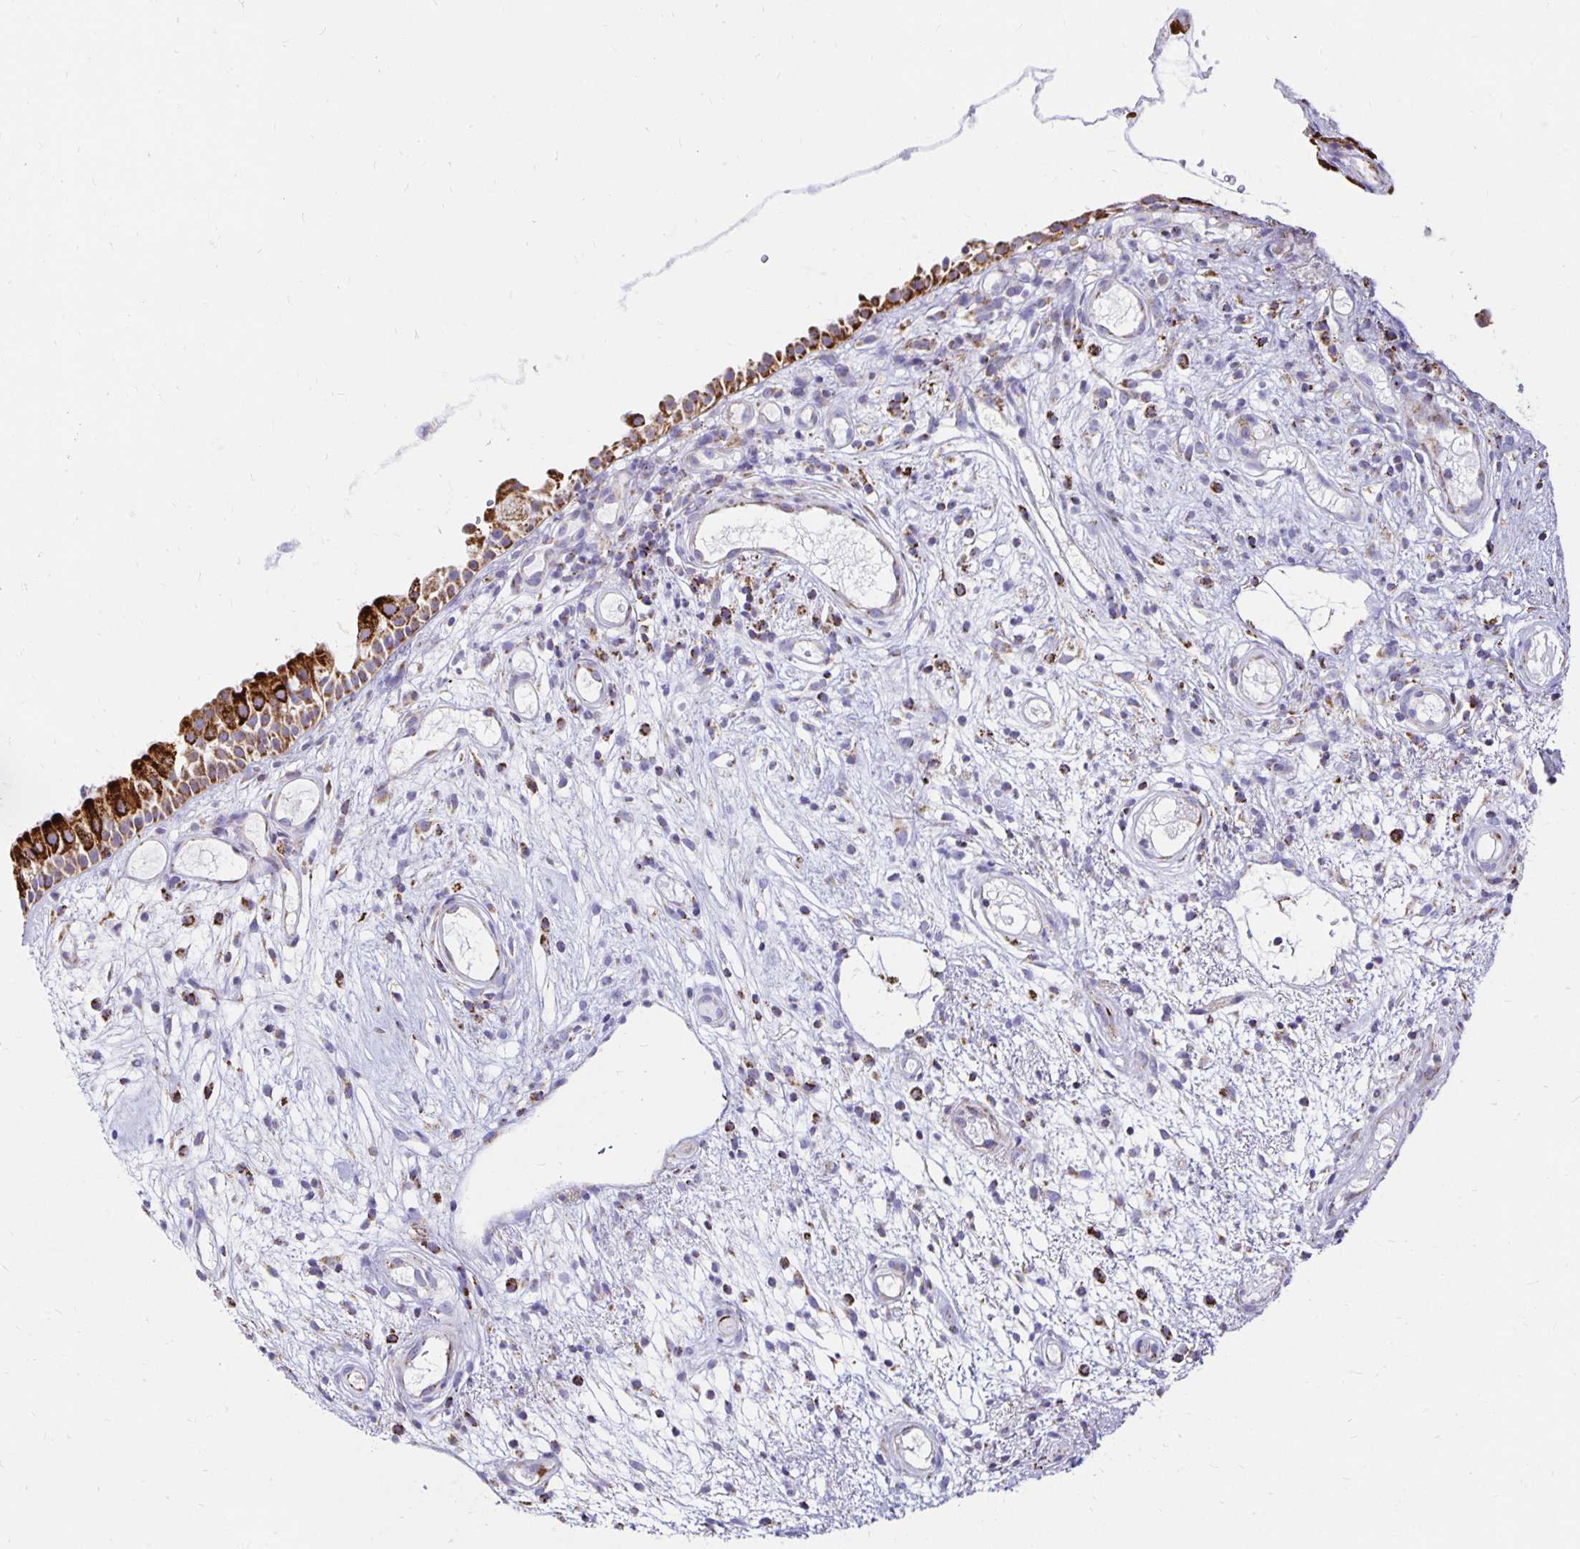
{"staining": {"intensity": "strong", "quantity": ">75%", "location": "cytoplasmic/membranous"}, "tissue": "nasopharynx", "cell_type": "Respiratory epithelial cells", "image_type": "normal", "snomed": [{"axis": "morphology", "description": "Normal tissue, NOS"}, {"axis": "morphology", "description": "Inflammation, NOS"}, {"axis": "topography", "description": "Nasopharynx"}], "caption": "DAB (3,3'-diaminobenzidine) immunohistochemical staining of benign nasopharynx reveals strong cytoplasmic/membranous protein staining in about >75% of respiratory epithelial cells.", "gene": "PLAAT2", "patient": {"sex": "male", "age": 54}}